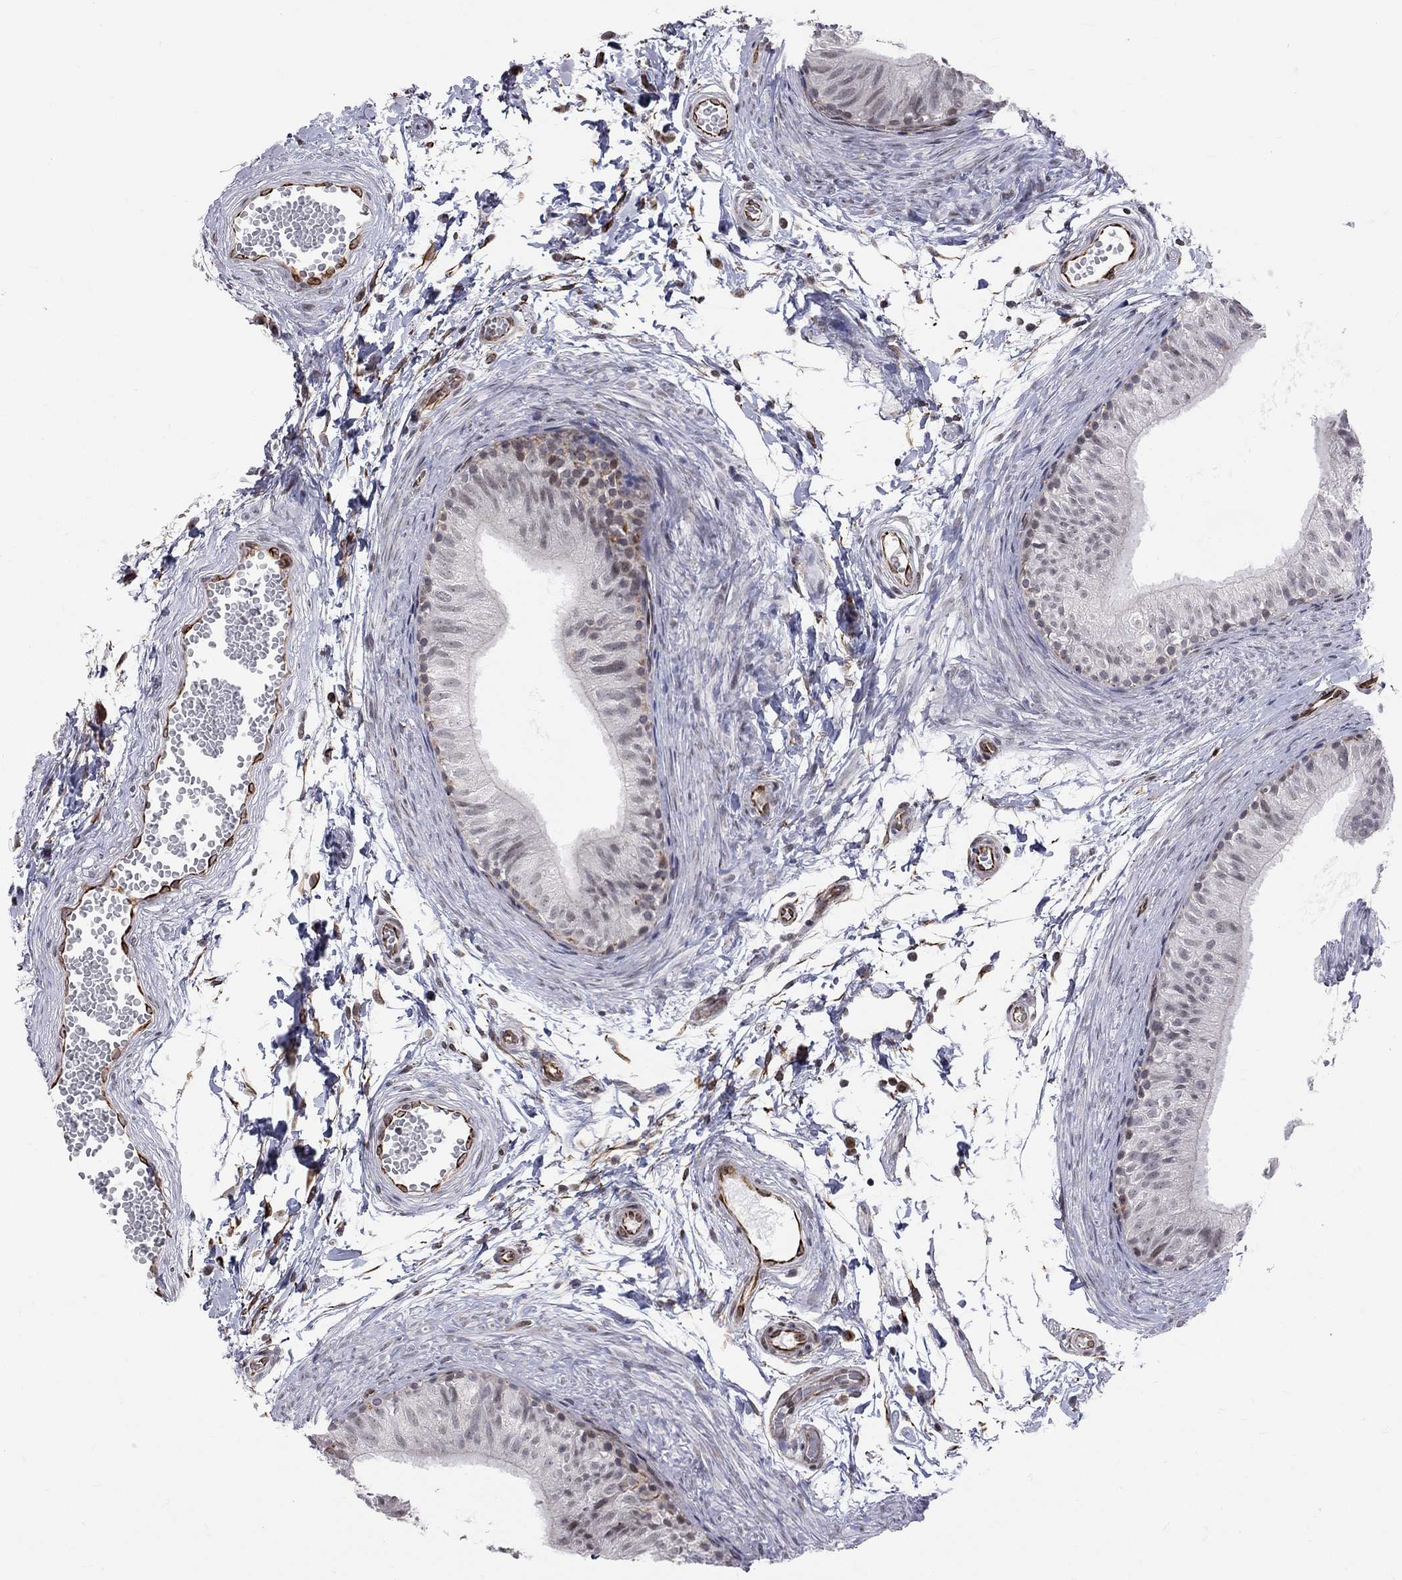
{"staining": {"intensity": "negative", "quantity": "none", "location": "none"}, "tissue": "epididymis", "cell_type": "Glandular cells", "image_type": "normal", "snomed": [{"axis": "morphology", "description": "Normal tissue, NOS"}, {"axis": "topography", "description": "Epididymis"}], "caption": "DAB (3,3'-diaminobenzidine) immunohistochemical staining of normal human epididymis displays no significant staining in glandular cells. (DAB (3,3'-diaminobenzidine) IHC visualized using brightfield microscopy, high magnification).", "gene": "MTNR1B", "patient": {"sex": "male", "age": 22}}